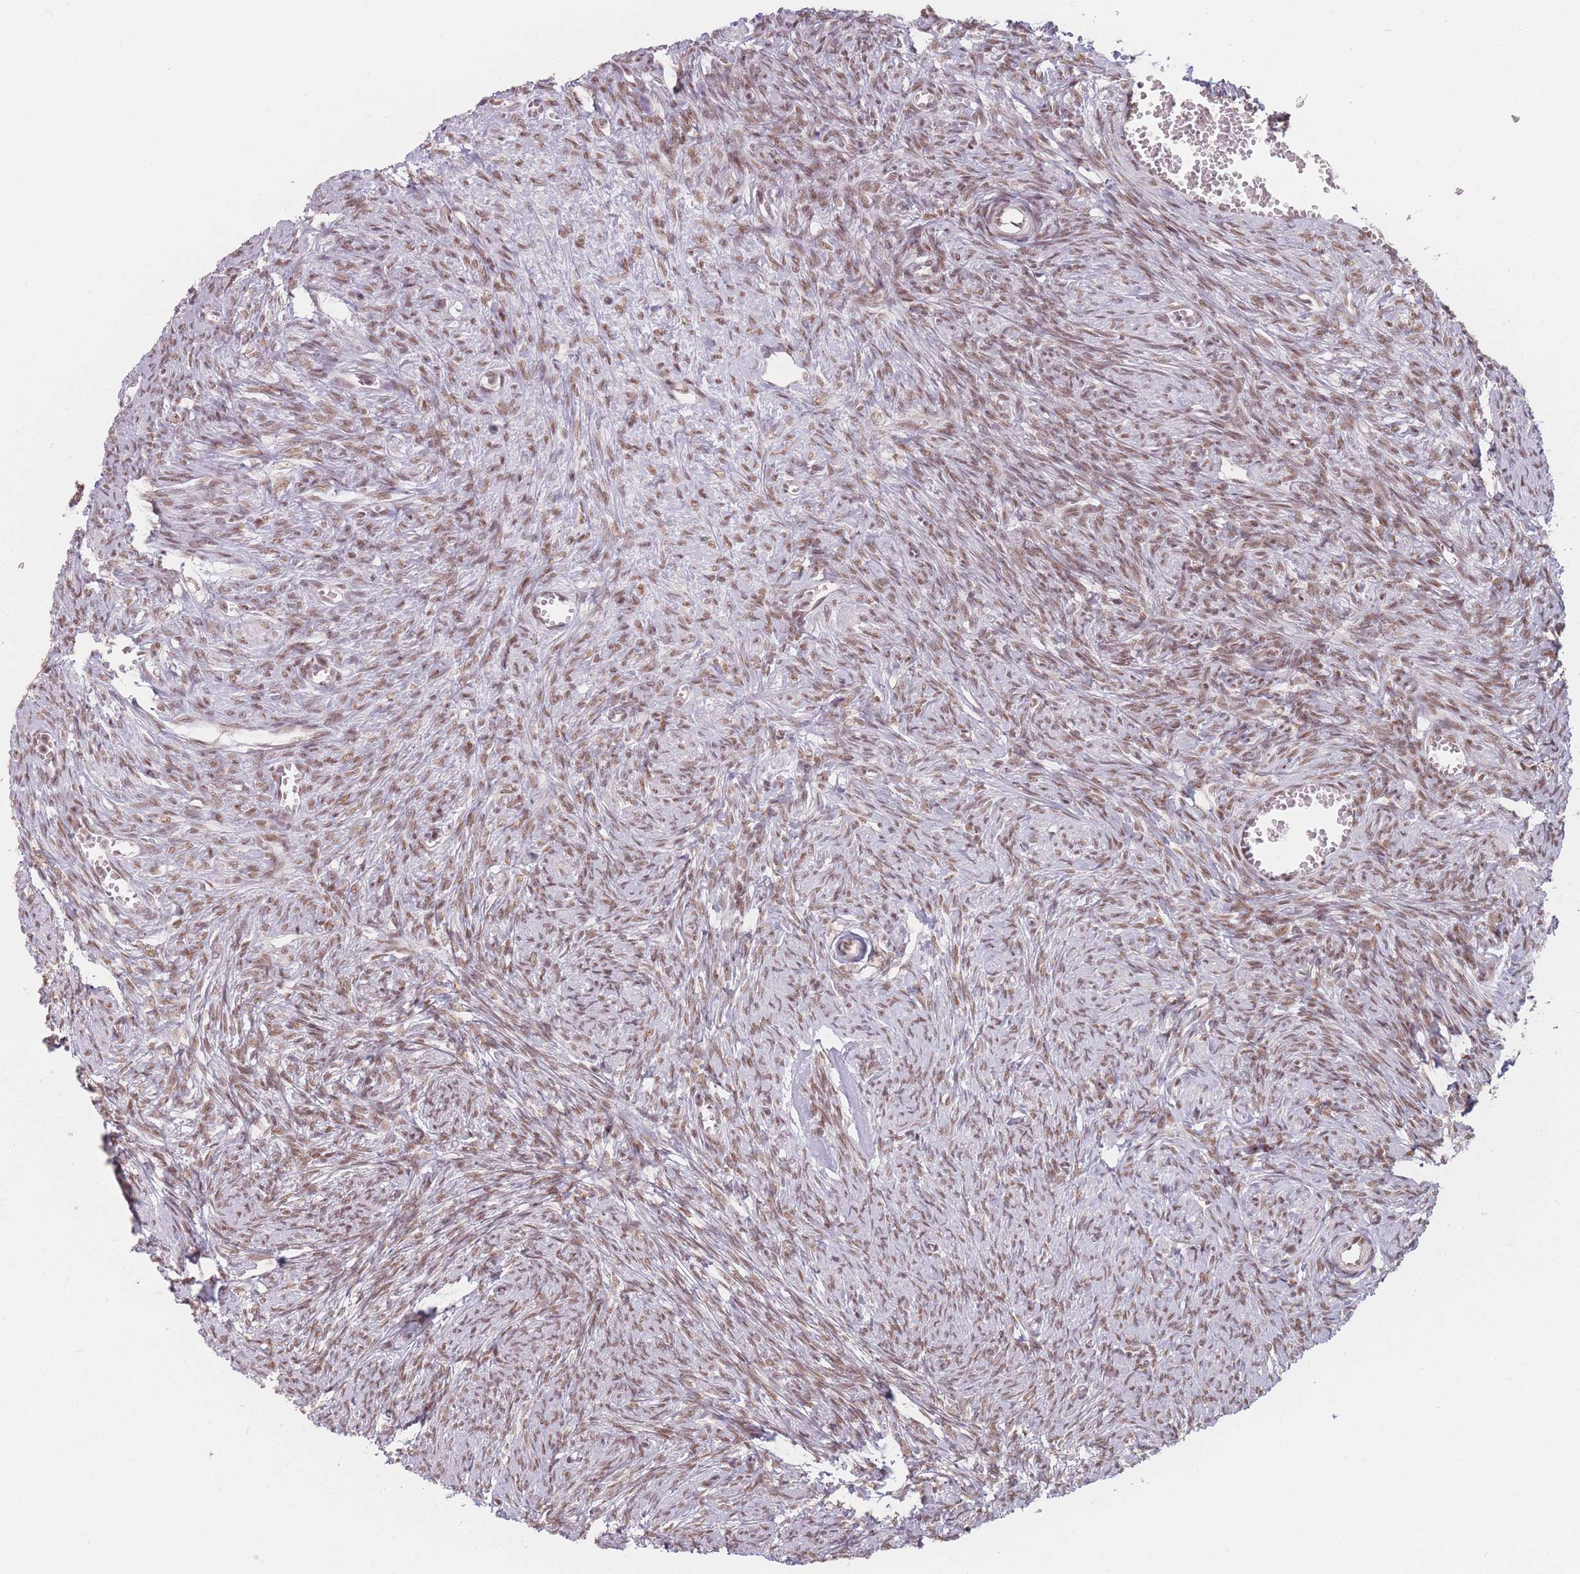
{"staining": {"intensity": "moderate", "quantity": ">75%", "location": "nuclear"}, "tissue": "ovary", "cell_type": "Follicle cells", "image_type": "normal", "snomed": [{"axis": "morphology", "description": "Normal tissue, NOS"}, {"axis": "topography", "description": "Ovary"}], "caption": "Protein expression analysis of benign human ovary reveals moderate nuclear expression in approximately >75% of follicle cells. The protein is stained brown, and the nuclei are stained in blue (DAB (3,3'-diaminobenzidine) IHC with brightfield microscopy, high magnification).", "gene": "SUPT6H", "patient": {"sex": "female", "age": 44}}